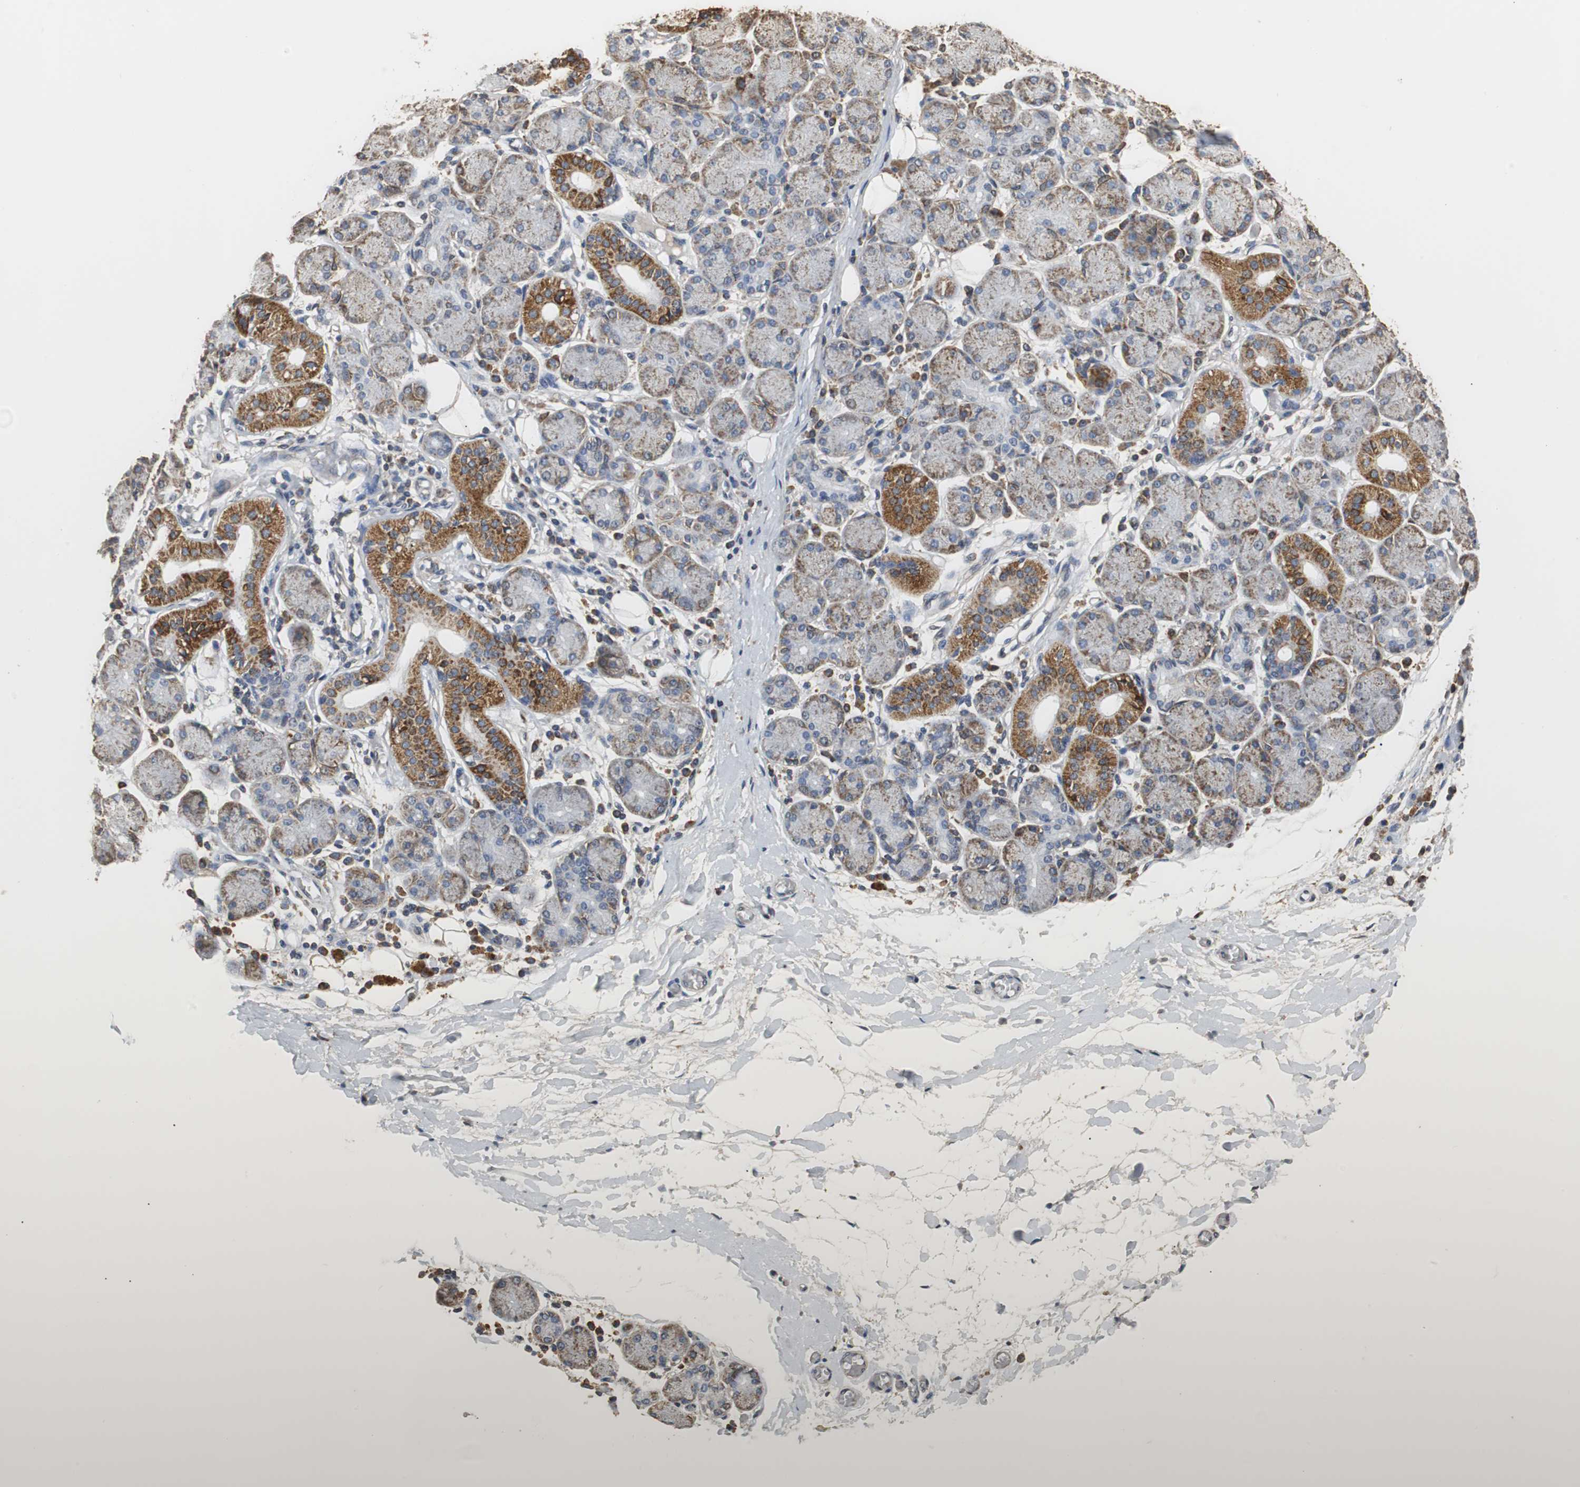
{"staining": {"intensity": "moderate", "quantity": "25%-75%", "location": "cytoplasmic/membranous"}, "tissue": "salivary gland", "cell_type": "Glandular cells", "image_type": "normal", "snomed": [{"axis": "morphology", "description": "Normal tissue, NOS"}, {"axis": "topography", "description": "Salivary gland"}], "caption": "Protein analysis of unremarkable salivary gland displays moderate cytoplasmic/membranous expression in about 25%-75% of glandular cells.", "gene": "NNT", "patient": {"sex": "female", "age": 24}}